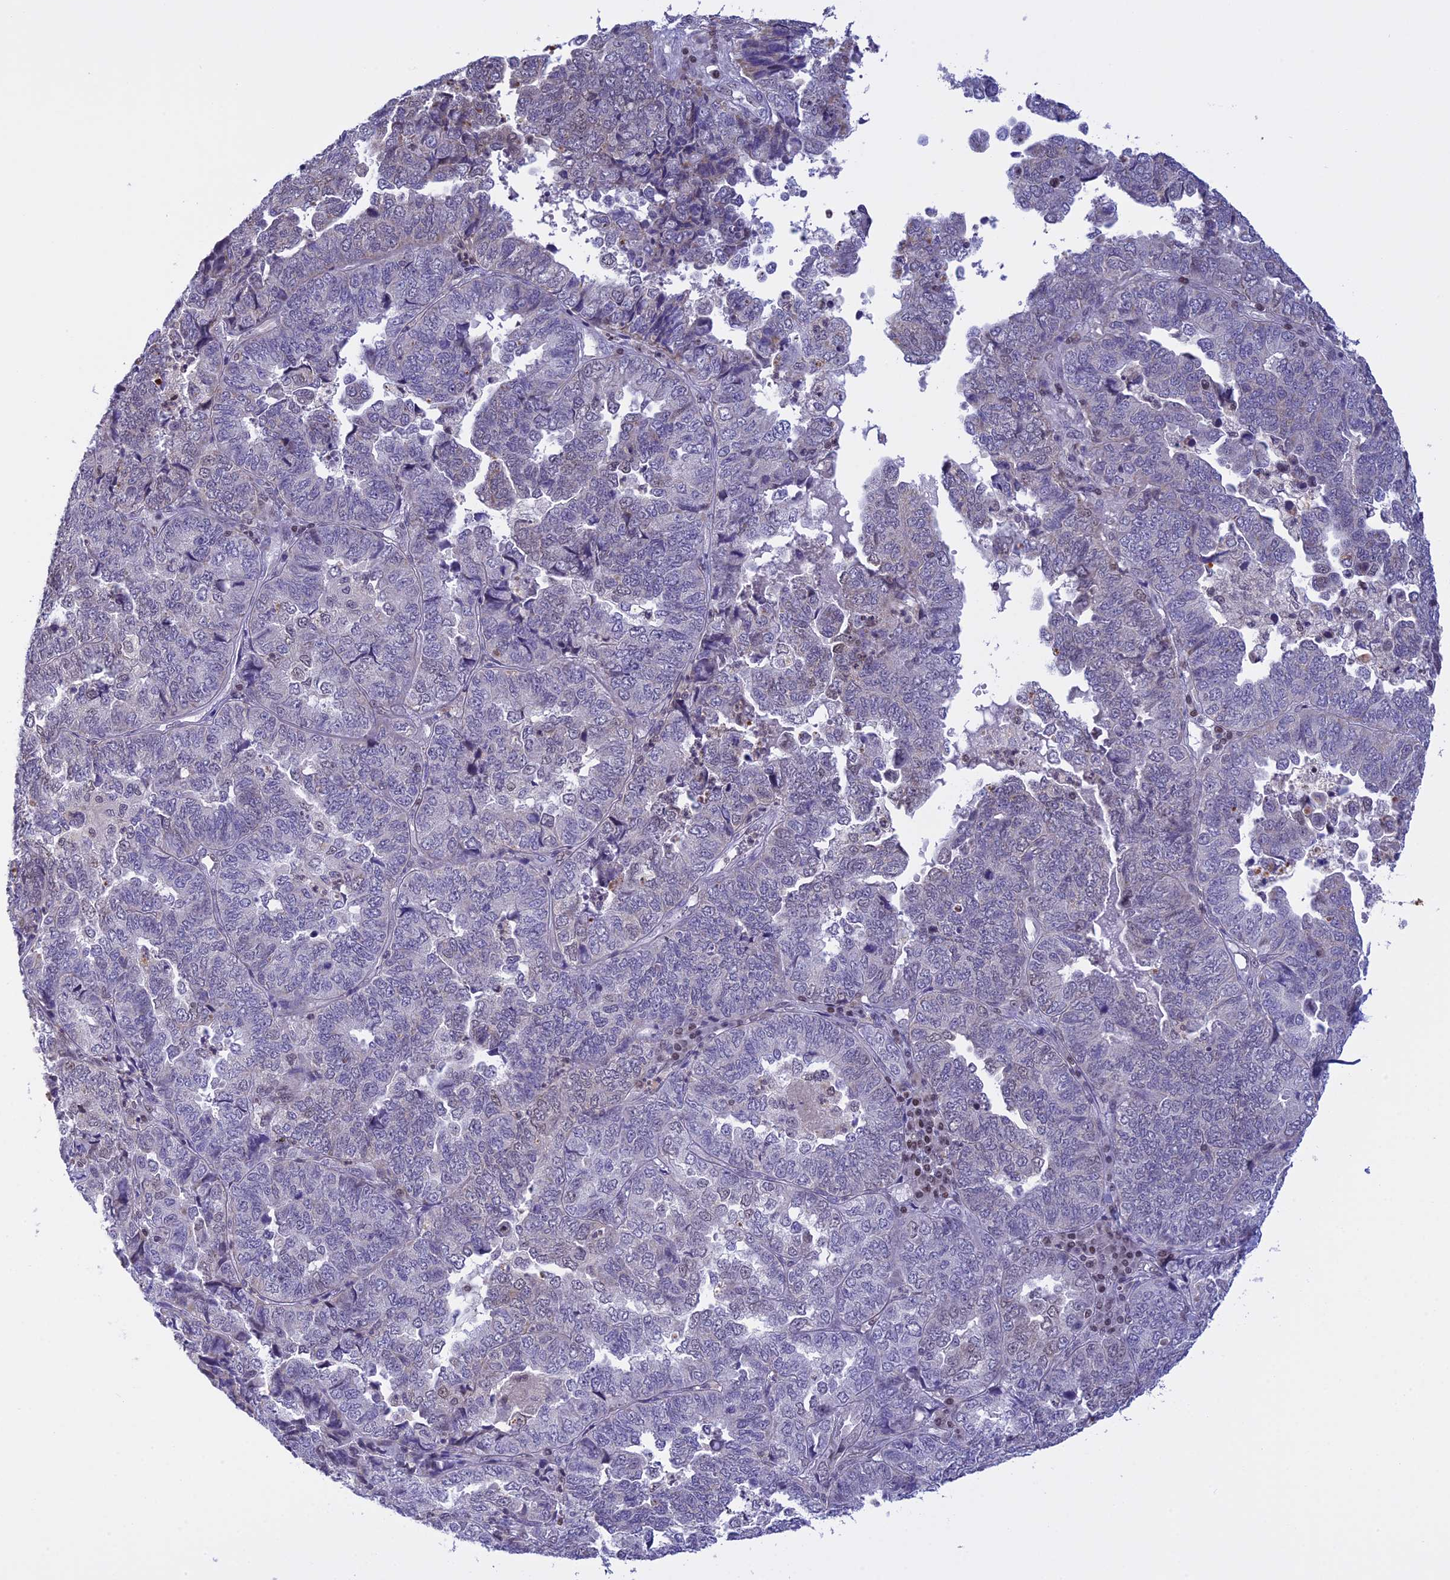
{"staining": {"intensity": "negative", "quantity": "none", "location": "none"}, "tissue": "endometrial cancer", "cell_type": "Tumor cells", "image_type": "cancer", "snomed": [{"axis": "morphology", "description": "Adenocarcinoma, NOS"}, {"axis": "topography", "description": "Endometrium"}], "caption": "Protein analysis of endometrial cancer (adenocarcinoma) shows no significant staining in tumor cells. (Immunohistochemistry, brightfield microscopy, high magnification).", "gene": "IZUMO2", "patient": {"sex": "female", "age": 79}}